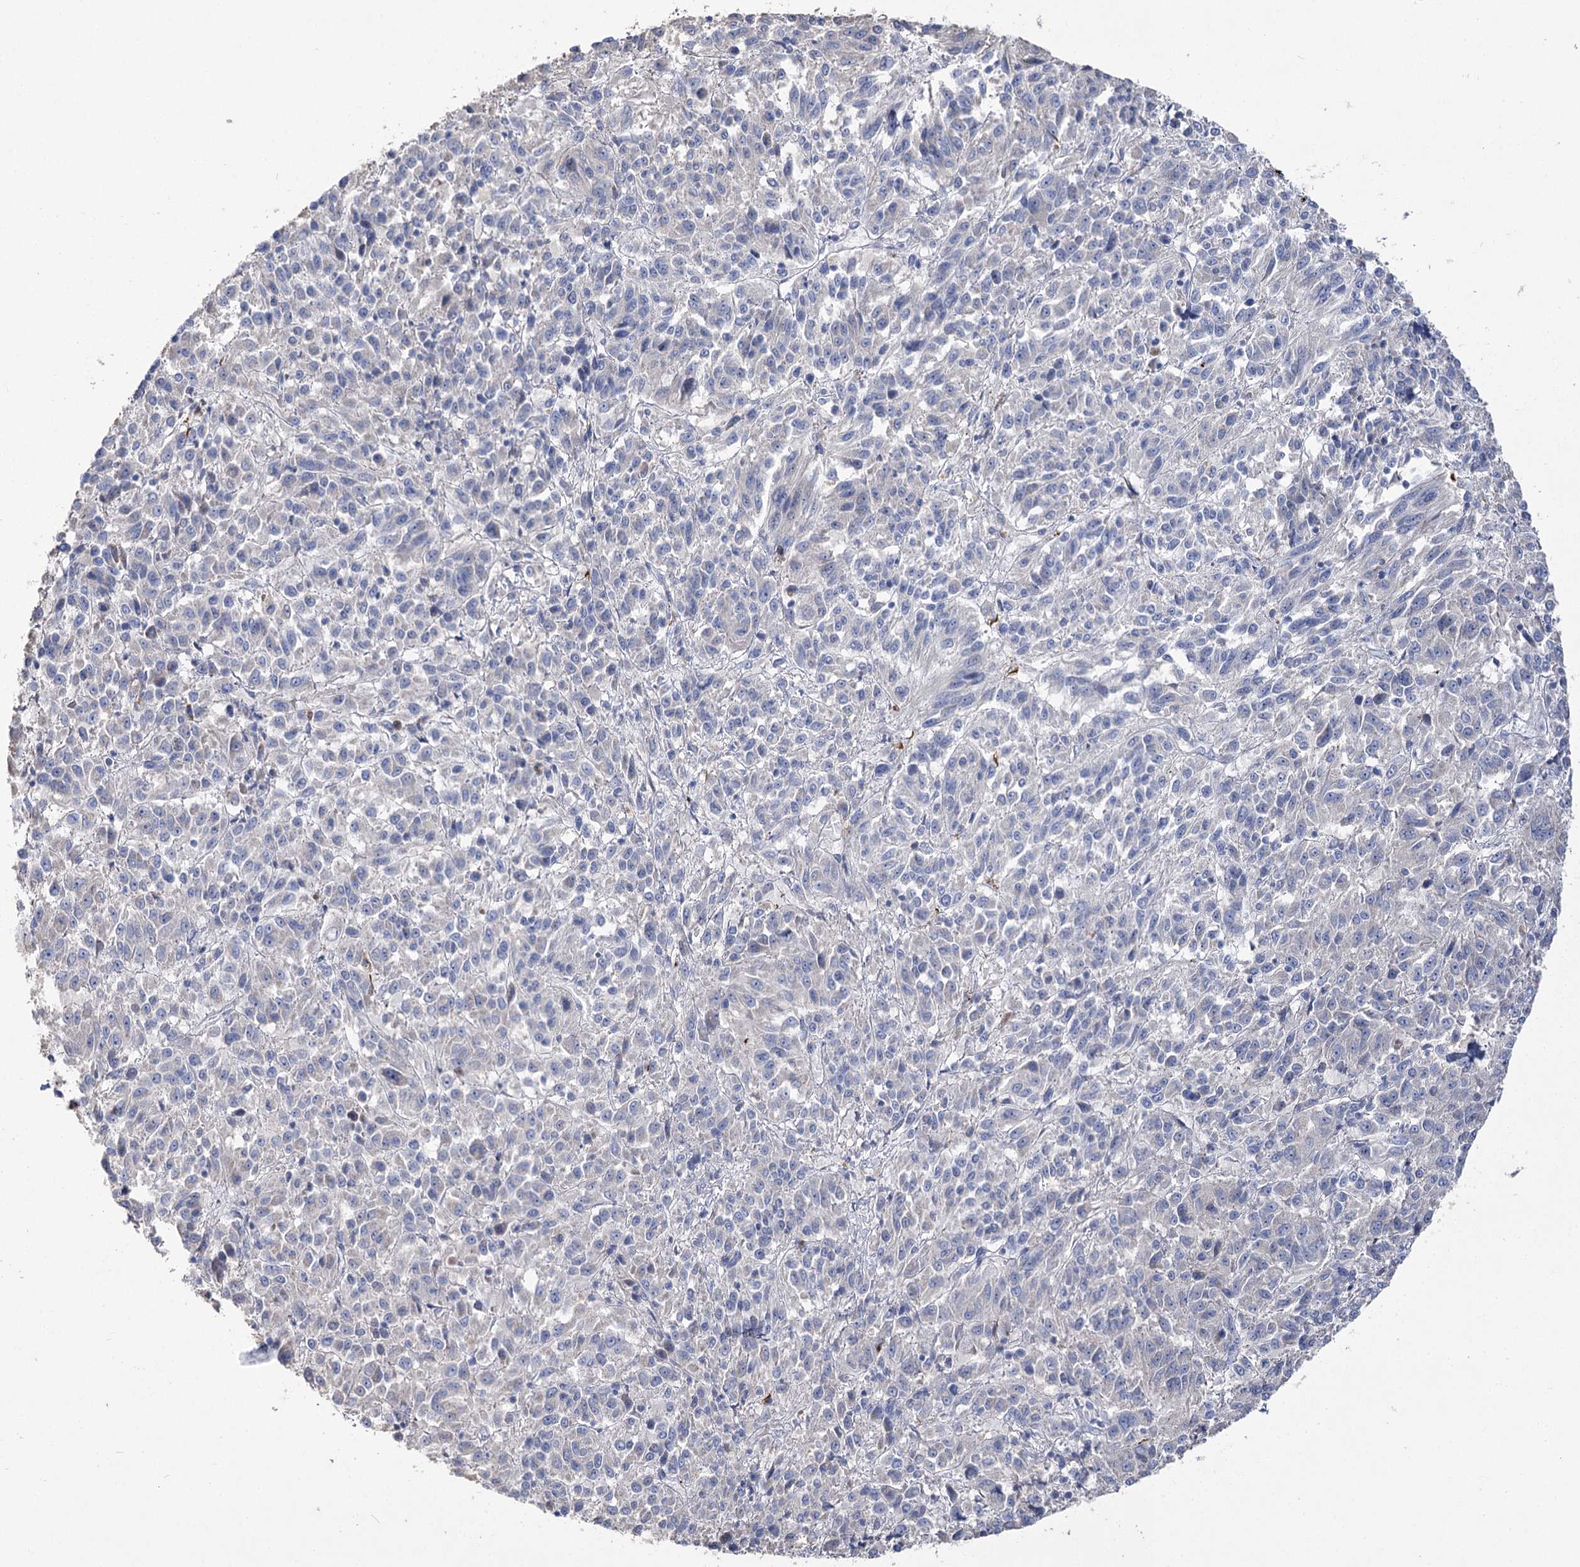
{"staining": {"intensity": "negative", "quantity": "none", "location": "none"}, "tissue": "melanoma", "cell_type": "Tumor cells", "image_type": "cancer", "snomed": [{"axis": "morphology", "description": "Malignant melanoma, Metastatic site"}, {"axis": "topography", "description": "Lung"}], "caption": "Immunohistochemical staining of melanoma demonstrates no significant expression in tumor cells.", "gene": "NRAP", "patient": {"sex": "male", "age": 64}}